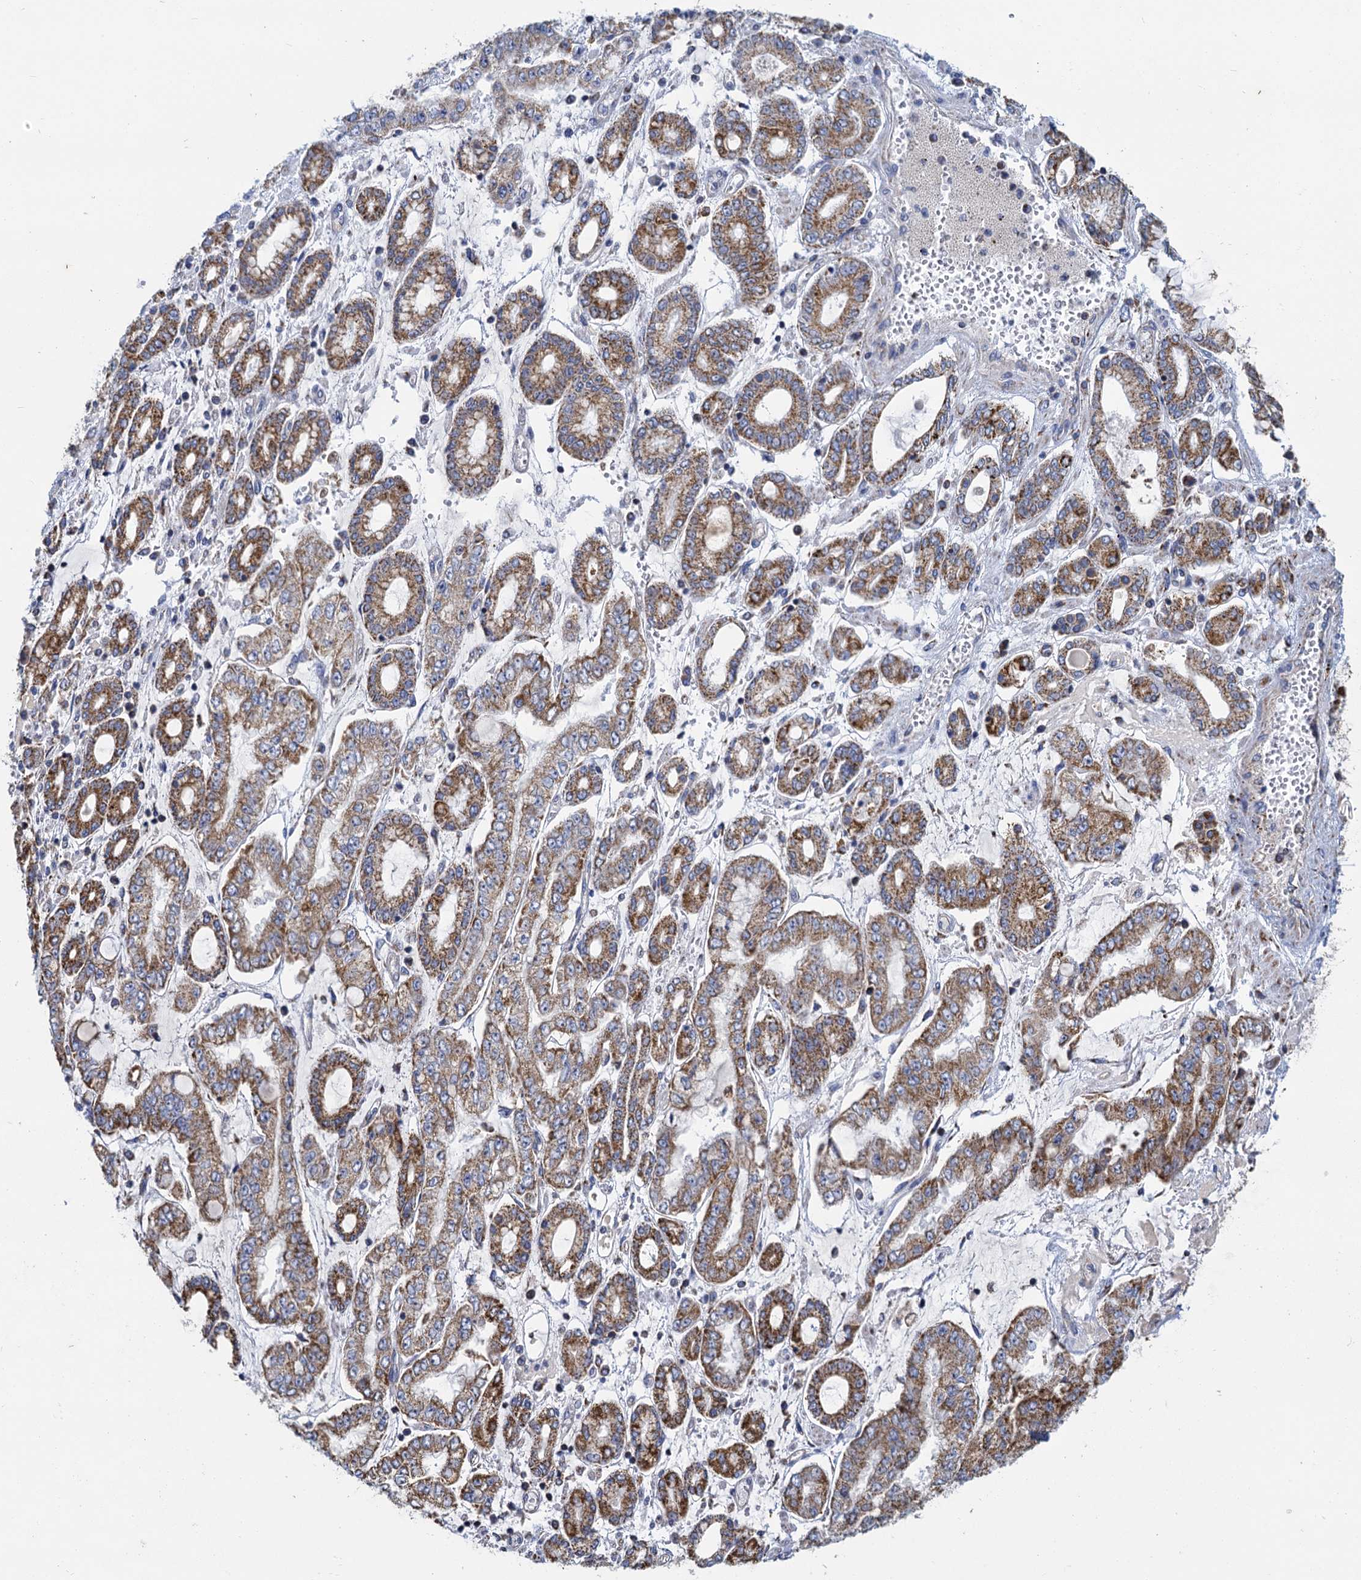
{"staining": {"intensity": "moderate", "quantity": ">75%", "location": "cytoplasmic/membranous"}, "tissue": "stomach cancer", "cell_type": "Tumor cells", "image_type": "cancer", "snomed": [{"axis": "morphology", "description": "Adenocarcinoma, NOS"}, {"axis": "topography", "description": "Stomach"}], "caption": "Brown immunohistochemical staining in human stomach cancer shows moderate cytoplasmic/membranous expression in about >75% of tumor cells.", "gene": "CCP110", "patient": {"sex": "male", "age": 76}}